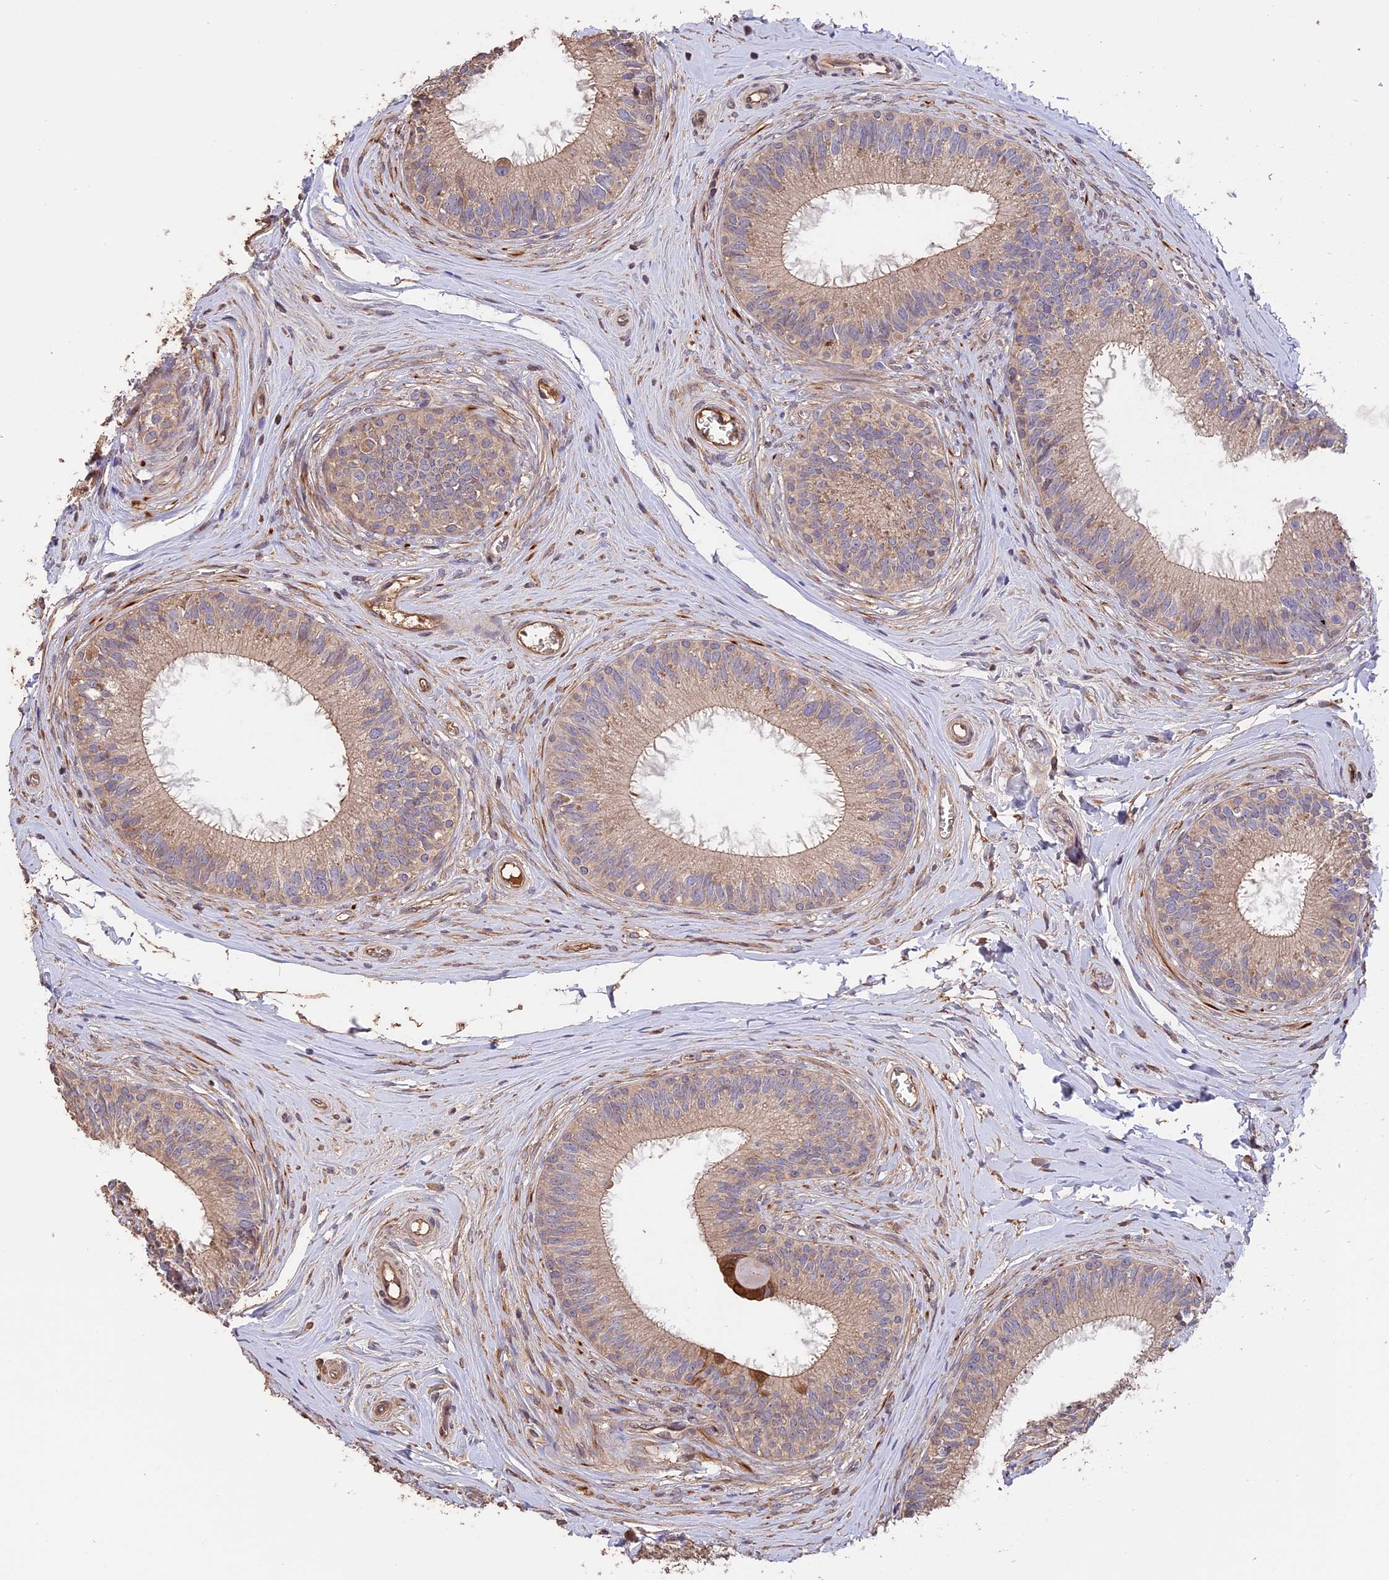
{"staining": {"intensity": "weak", "quantity": "25%-75%", "location": "cytoplasmic/membranous"}, "tissue": "epididymis", "cell_type": "Glandular cells", "image_type": "normal", "snomed": [{"axis": "morphology", "description": "Normal tissue, NOS"}, {"axis": "topography", "description": "Epididymis"}], "caption": "Immunohistochemical staining of unremarkable human epididymis exhibits 25%-75% levels of weak cytoplasmic/membranous protein expression in about 25%-75% of glandular cells.", "gene": "RASAL1", "patient": {"sex": "male", "age": 33}}